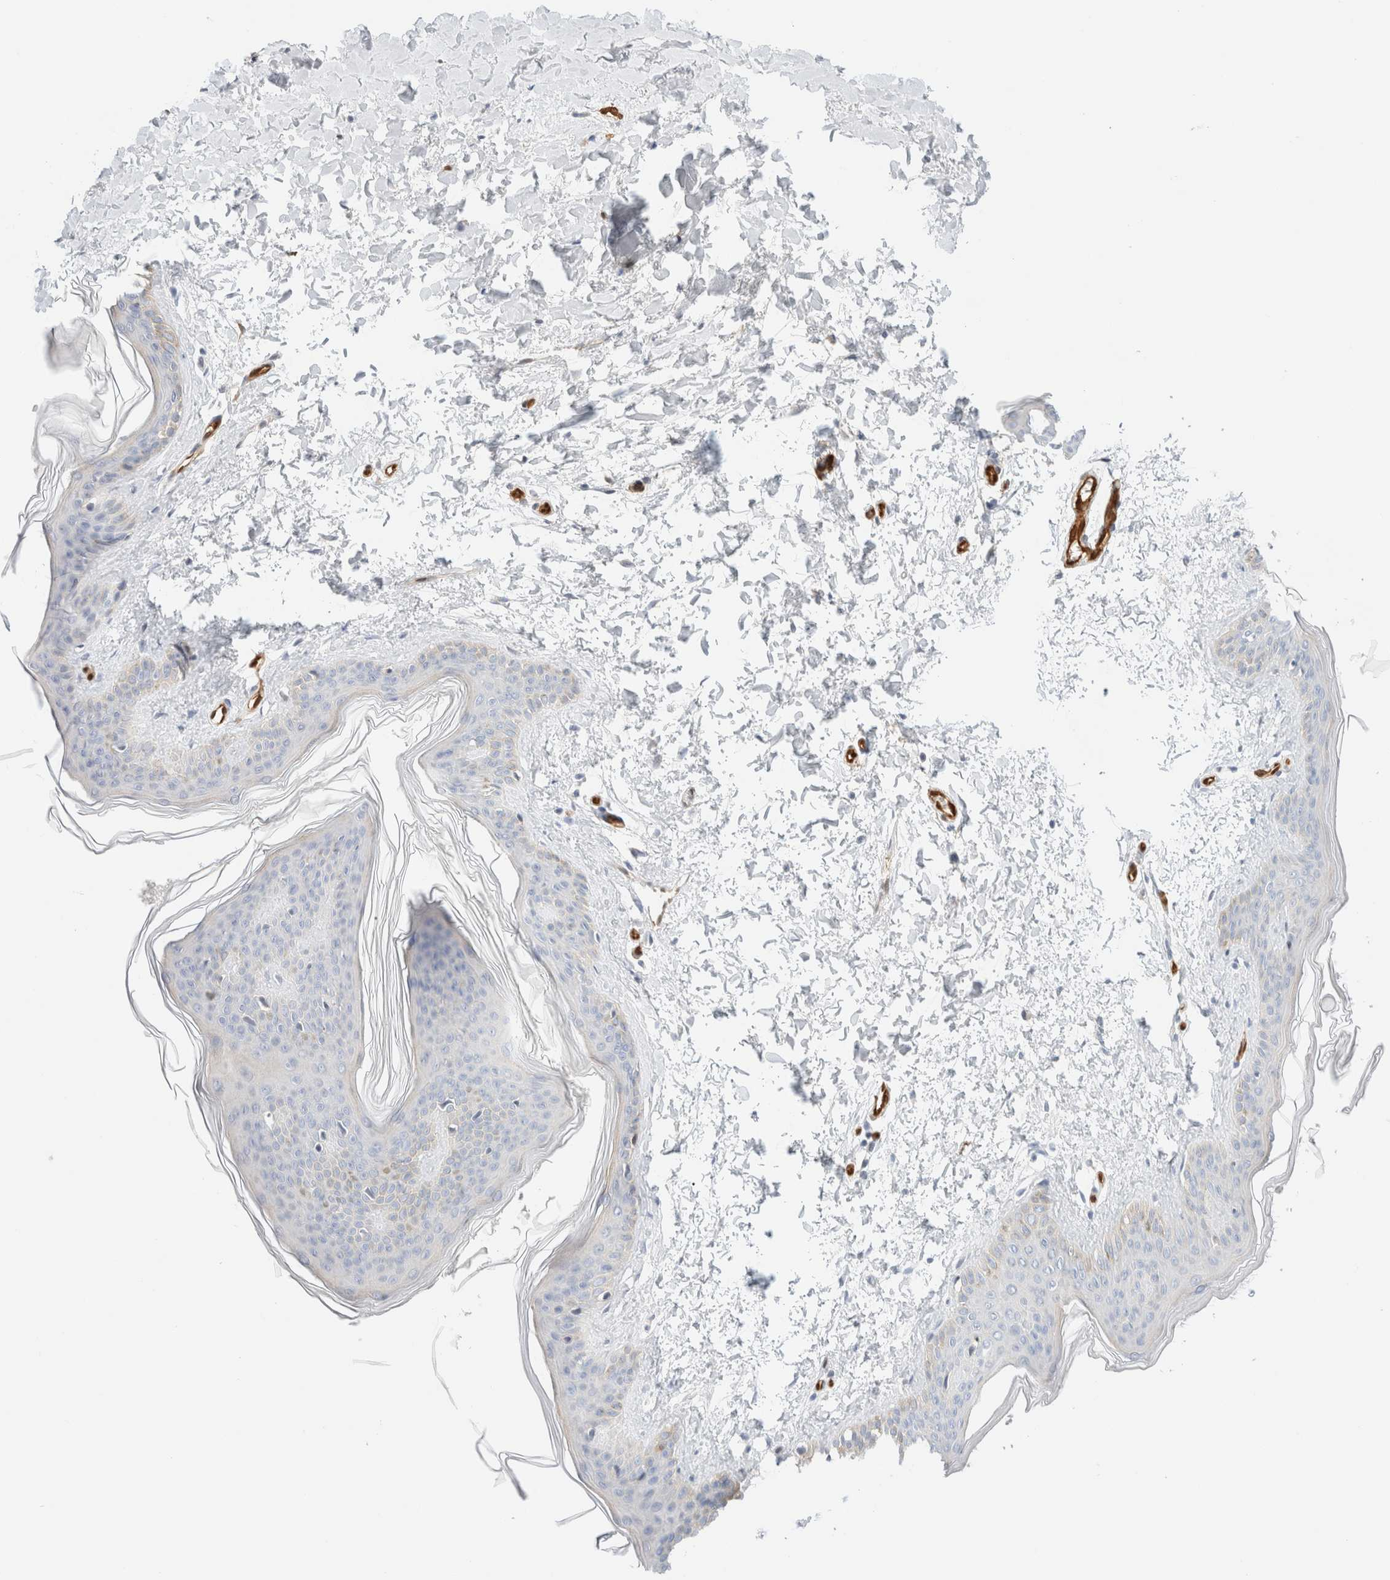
{"staining": {"intensity": "moderate", "quantity": ">75%", "location": "cytoplasmic/membranous"}, "tissue": "skin", "cell_type": "Fibroblasts", "image_type": "normal", "snomed": [{"axis": "morphology", "description": "Normal tissue, NOS"}, {"axis": "topography", "description": "Skin"}], "caption": "Moderate cytoplasmic/membranous expression for a protein is appreciated in about >75% of fibroblasts of unremarkable skin using IHC.", "gene": "LMCD1", "patient": {"sex": "female", "age": 17}}